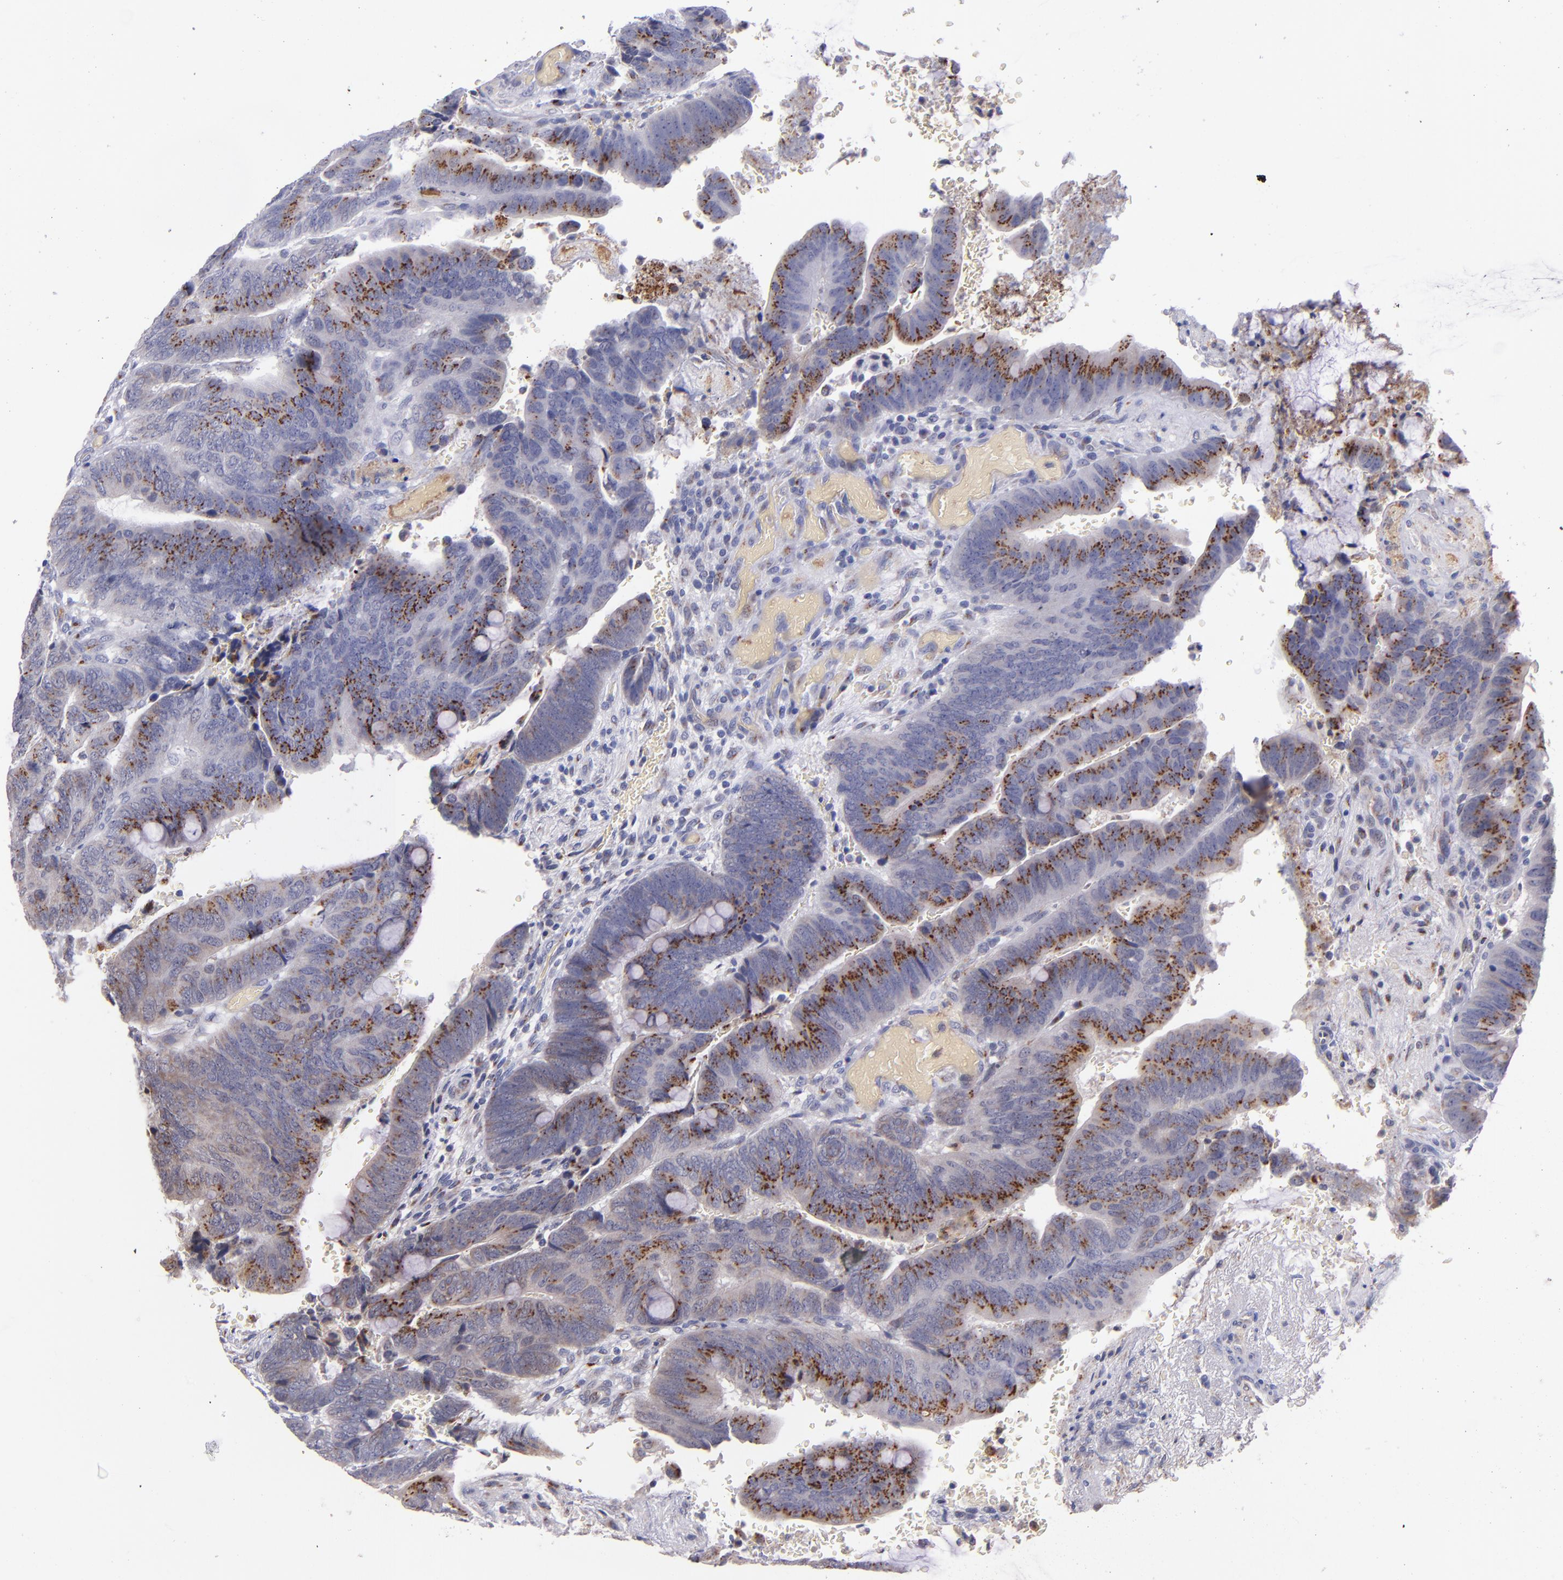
{"staining": {"intensity": "strong", "quantity": ">75%", "location": "cytoplasmic/membranous"}, "tissue": "colorectal cancer", "cell_type": "Tumor cells", "image_type": "cancer", "snomed": [{"axis": "morphology", "description": "Normal tissue, NOS"}, {"axis": "morphology", "description": "Adenocarcinoma, NOS"}, {"axis": "topography", "description": "Rectum"}], "caption": "Tumor cells reveal strong cytoplasmic/membranous expression in approximately >75% of cells in colorectal cancer.", "gene": "RAB41", "patient": {"sex": "male", "age": 92}}